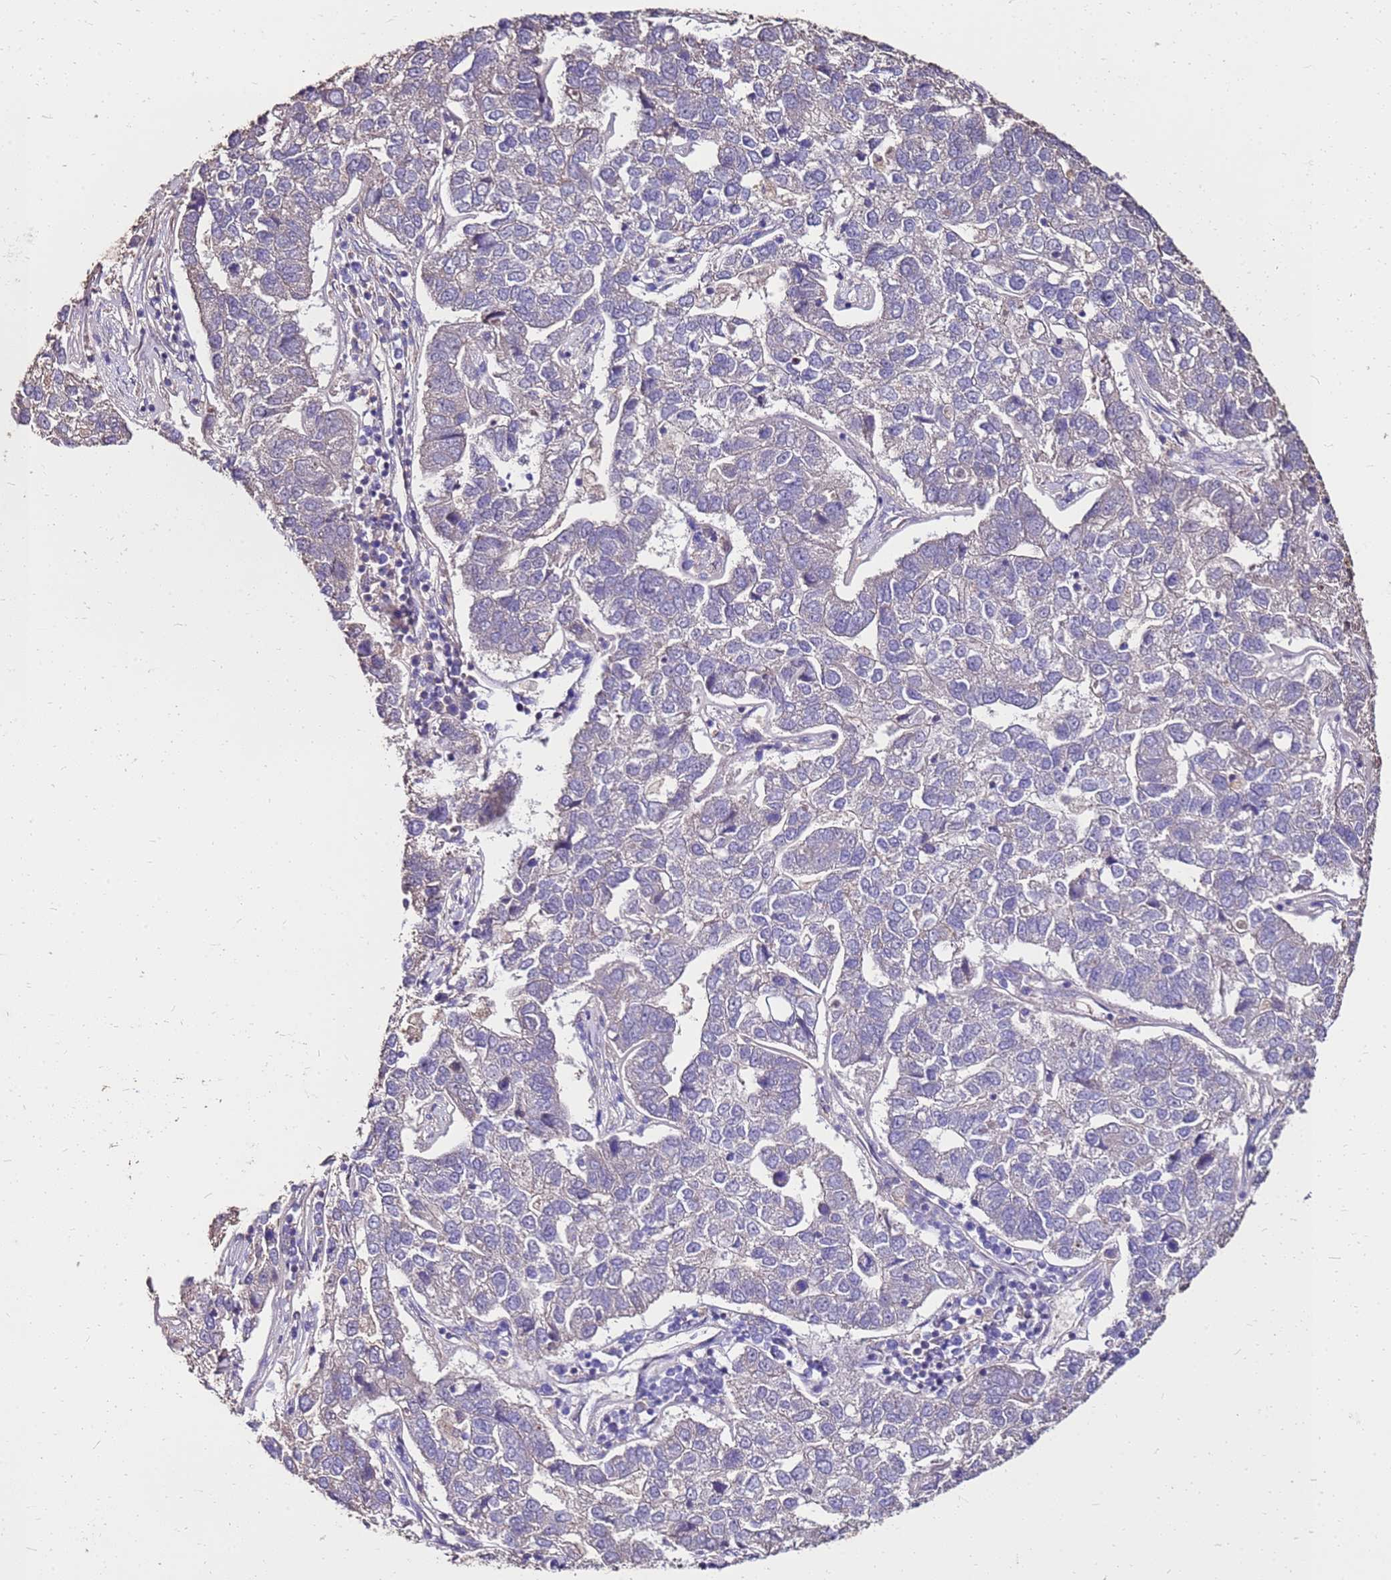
{"staining": {"intensity": "negative", "quantity": "none", "location": "none"}, "tissue": "pancreatic cancer", "cell_type": "Tumor cells", "image_type": "cancer", "snomed": [{"axis": "morphology", "description": "Adenocarcinoma, NOS"}, {"axis": "topography", "description": "Pancreas"}], "caption": "Protein analysis of pancreatic cancer (adenocarcinoma) displays no significant staining in tumor cells.", "gene": "EXD3", "patient": {"sex": "female", "age": 61}}